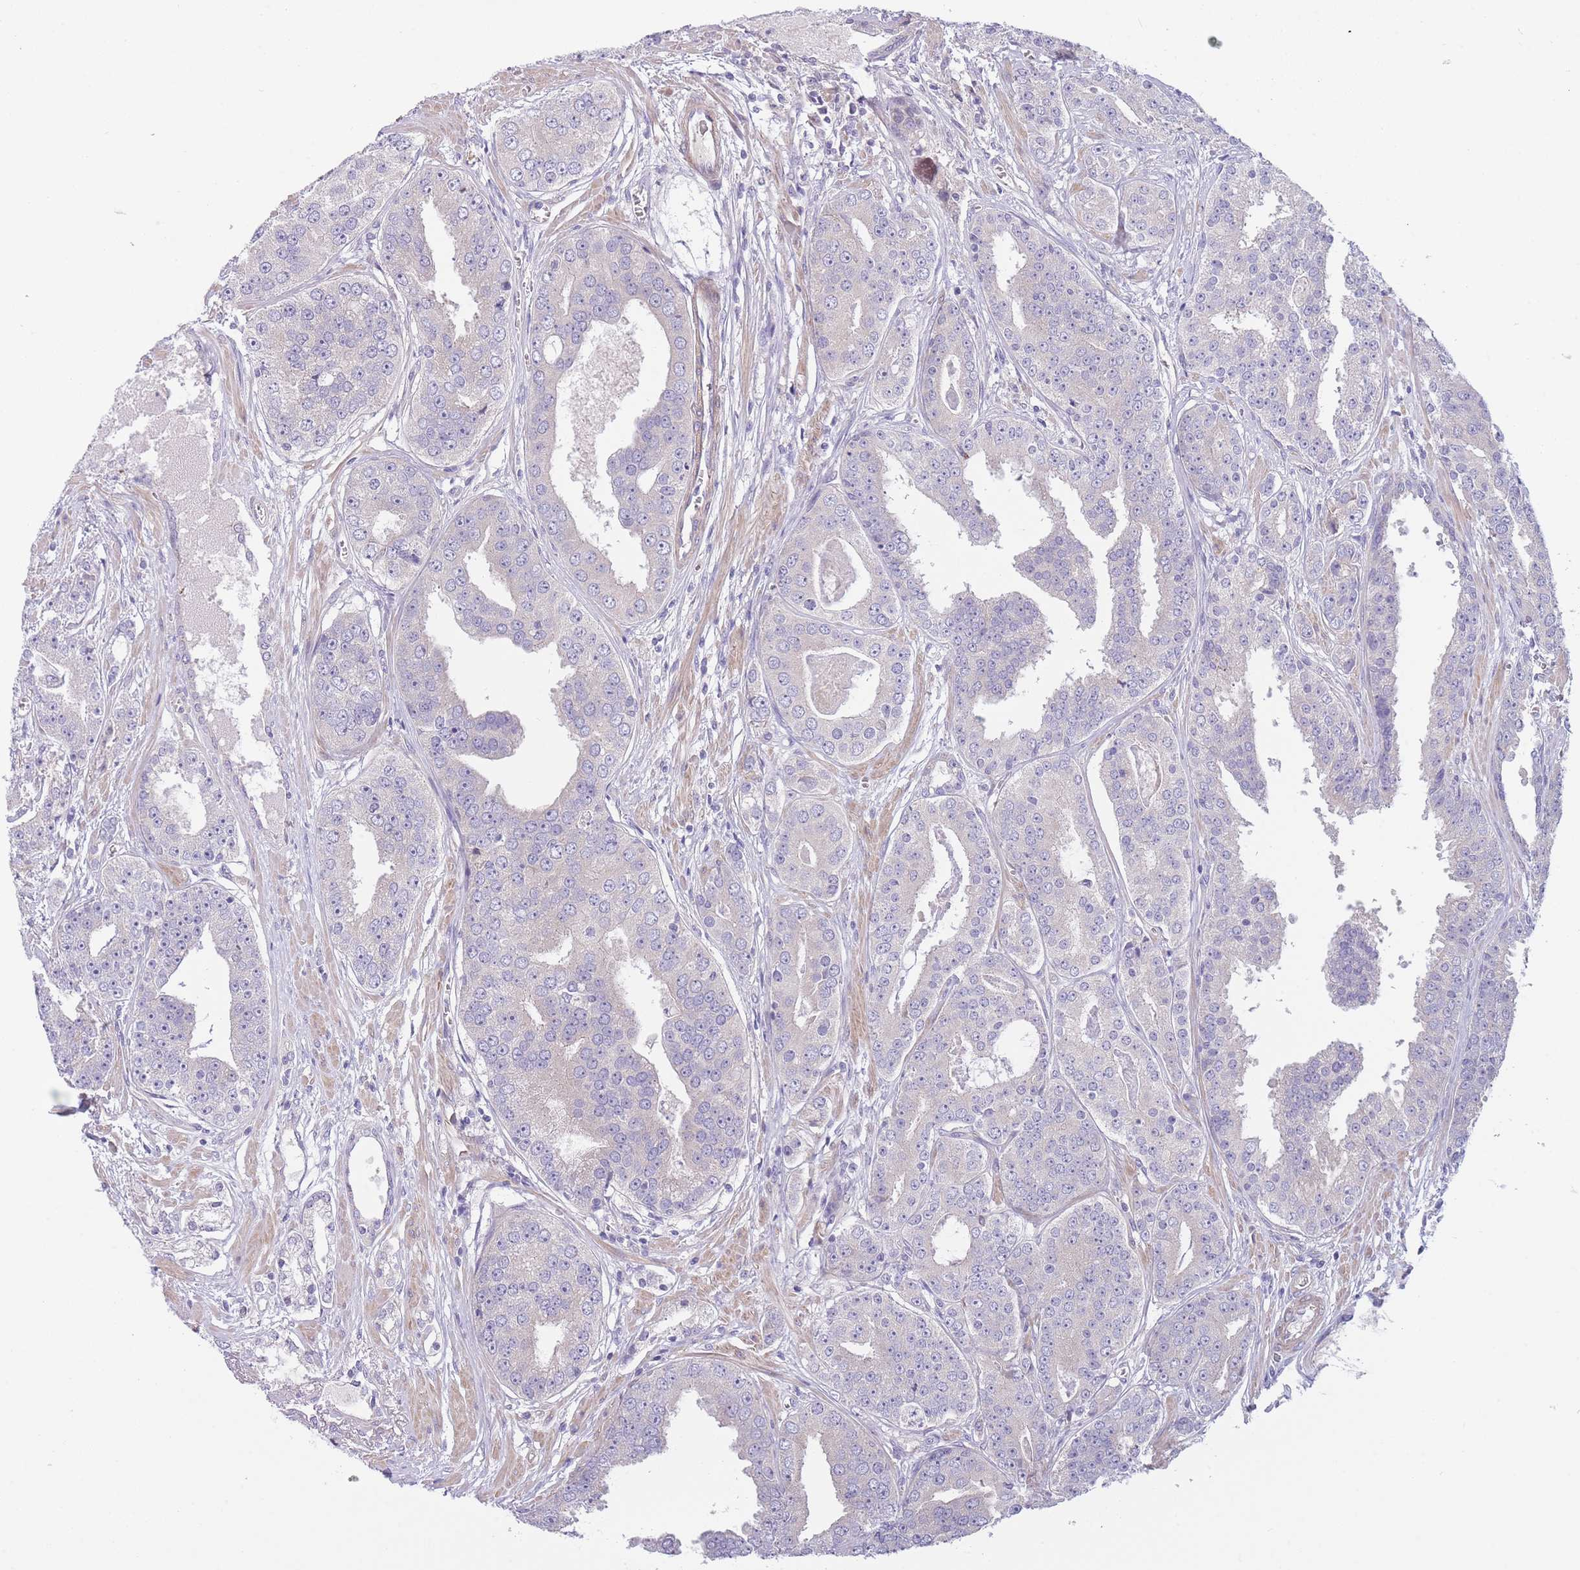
{"staining": {"intensity": "negative", "quantity": "none", "location": "none"}, "tissue": "prostate cancer", "cell_type": "Tumor cells", "image_type": "cancer", "snomed": [{"axis": "morphology", "description": "Adenocarcinoma, High grade"}, {"axis": "topography", "description": "Prostate"}], "caption": "Protein analysis of prostate cancer (high-grade adenocarcinoma) displays no significant expression in tumor cells.", "gene": "PNPLA5", "patient": {"sex": "male", "age": 71}}